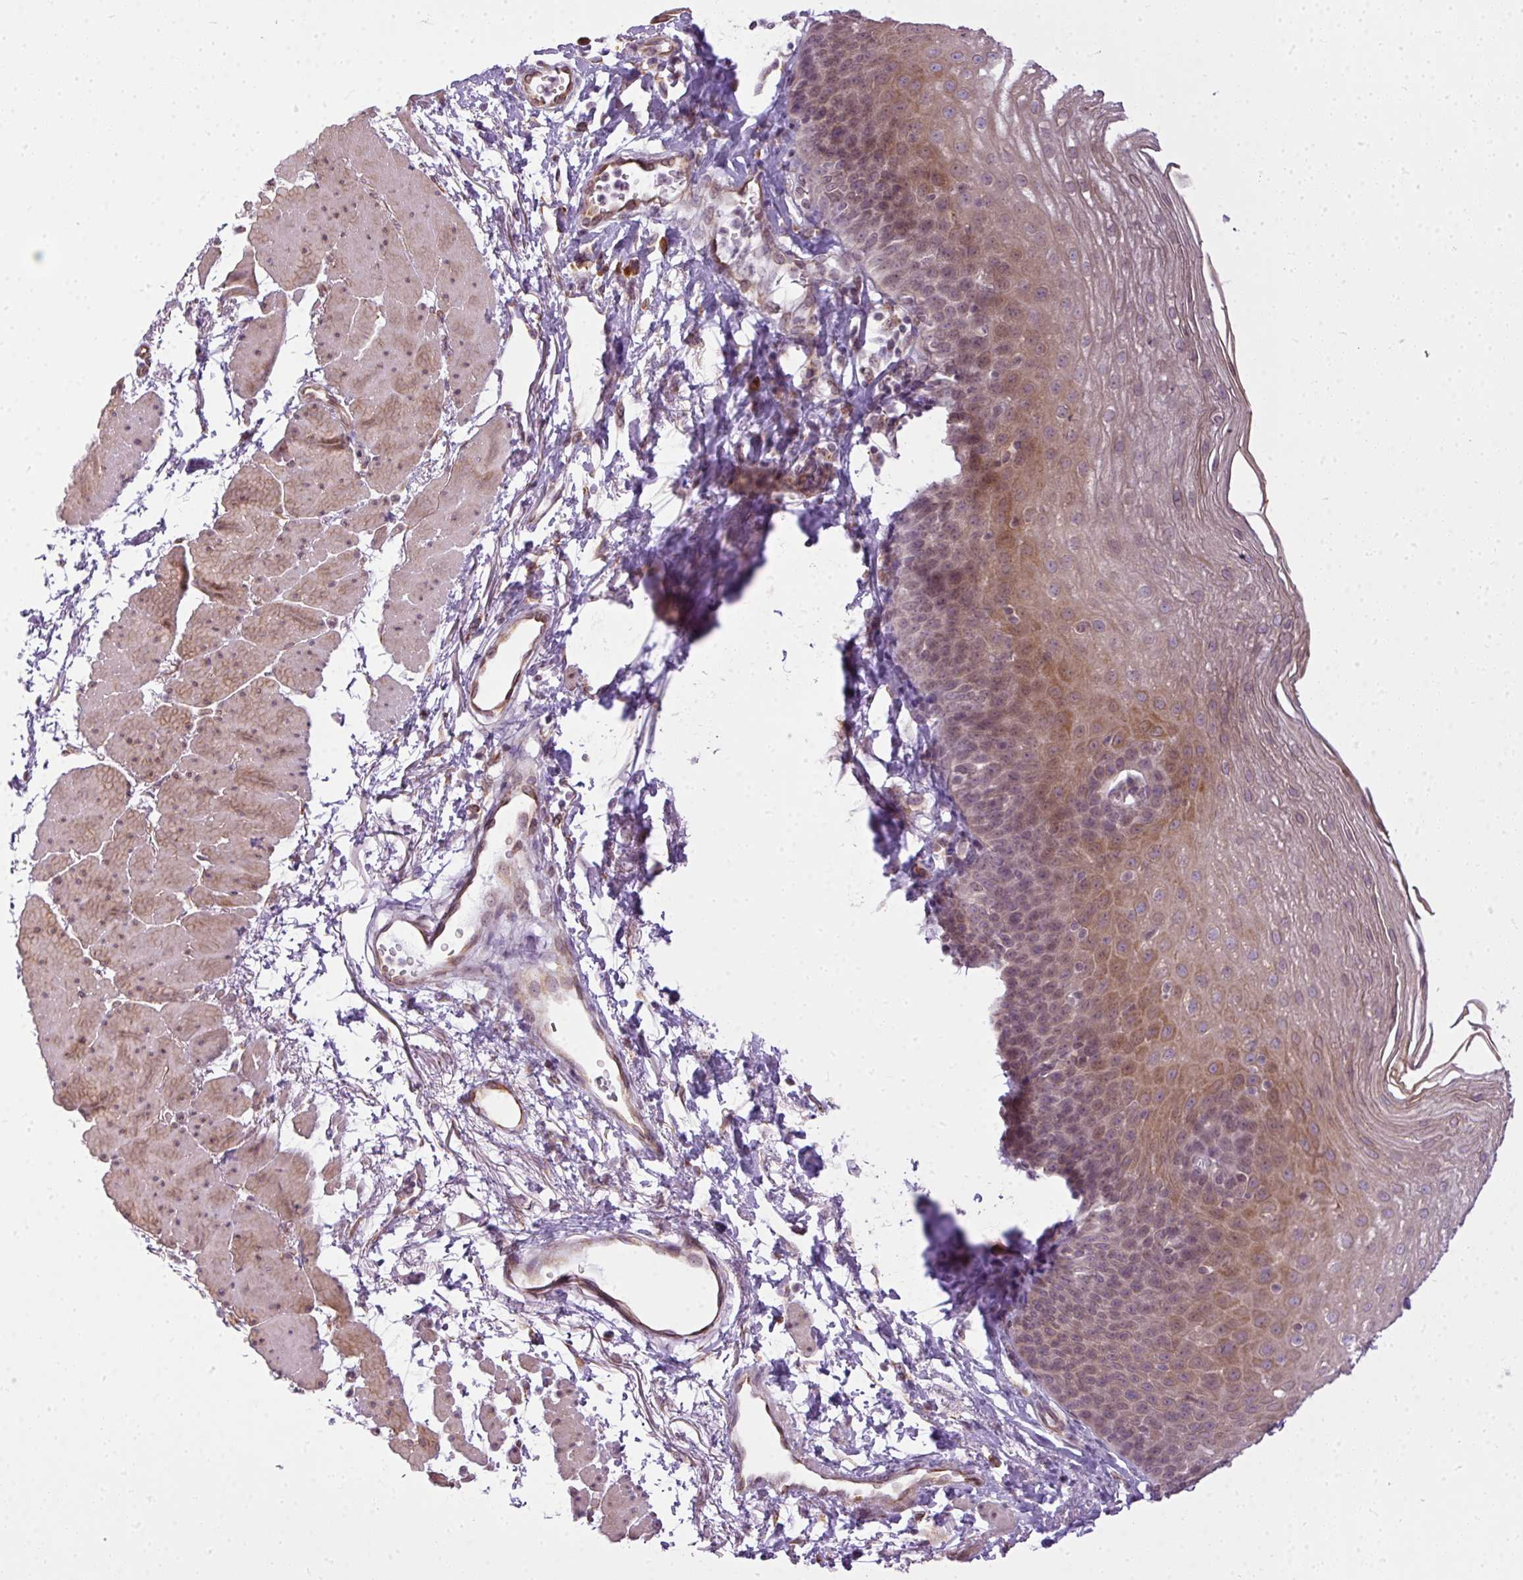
{"staining": {"intensity": "weak", "quantity": "25%-75%", "location": "cytoplasmic/membranous"}, "tissue": "esophagus", "cell_type": "Squamous epithelial cells", "image_type": "normal", "snomed": [{"axis": "morphology", "description": "Normal tissue, NOS"}, {"axis": "topography", "description": "Esophagus"}], "caption": "Esophagus was stained to show a protein in brown. There is low levels of weak cytoplasmic/membranous positivity in approximately 25%-75% of squamous epithelial cells. (DAB (3,3'-diaminobenzidine) IHC with brightfield microscopy, high magnification).", "gene": "COX18", "patient": {"sex": "female", "age": 81}}